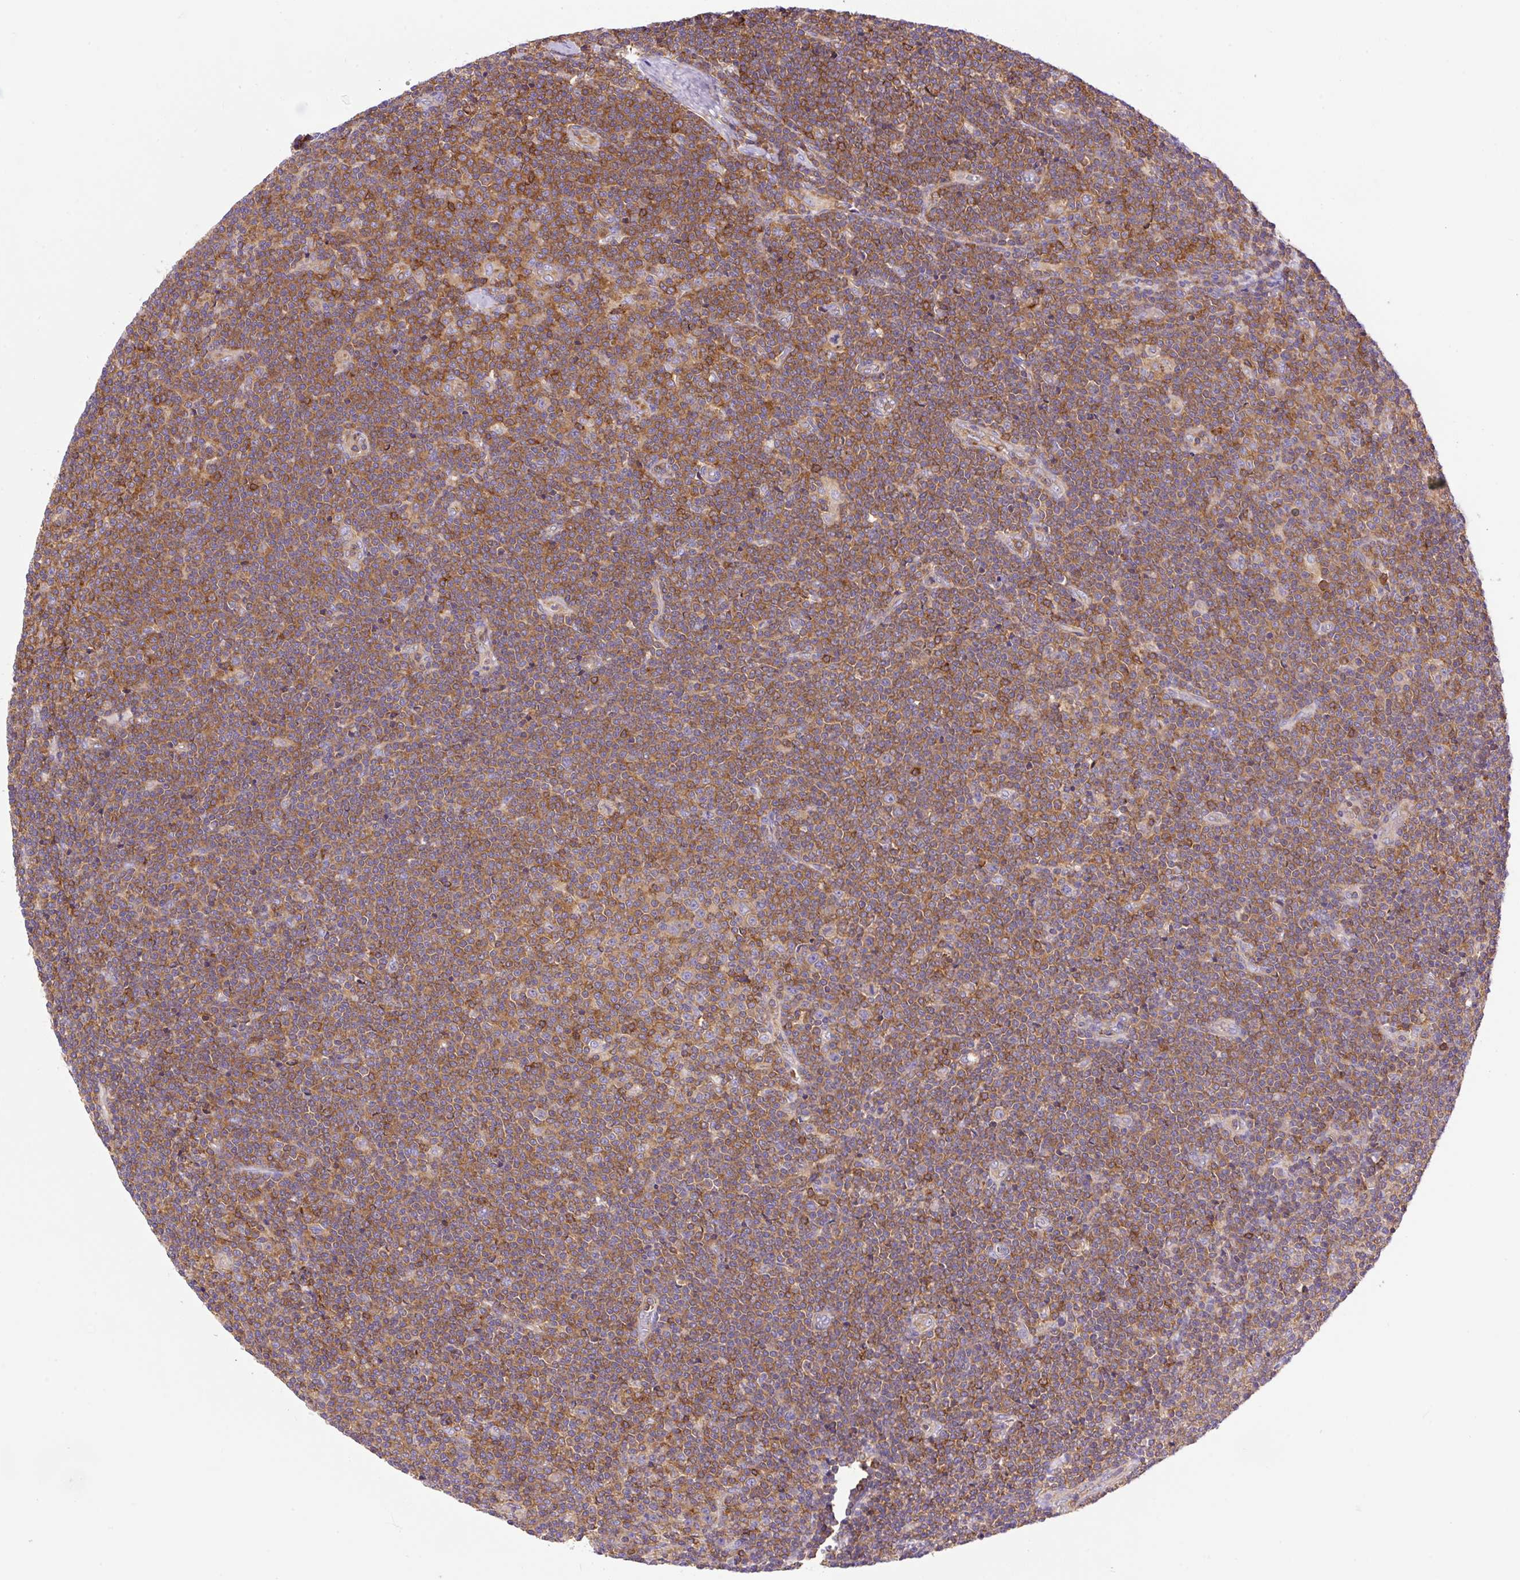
{"staining": {"intensity": "moderate", "quantity": ">75%", "location": "cytoplasmic/membranous"}, "tissue": "lymphoma", "cell_type": "Tumor cells", "image_type": "cancer", "snomed": [{"axis": "morphology", "description": "Malignant lymphoma, non-Hodgkin's type, Low grade"}, {"axis": "topography", "description": "Lymph node"}], "caption": "Immunohistochemical staining of human lymphoma shows medium levels of moderate cytoplasmic/membranous protein expression in approximately >75% of tumor cells. Using DAB (brown) and hematoxylin (blue) stains, captured at high magnification using brightfield microscopy.", "gene": "DNM2", "patient": {"sex": "male", "age": 48}}